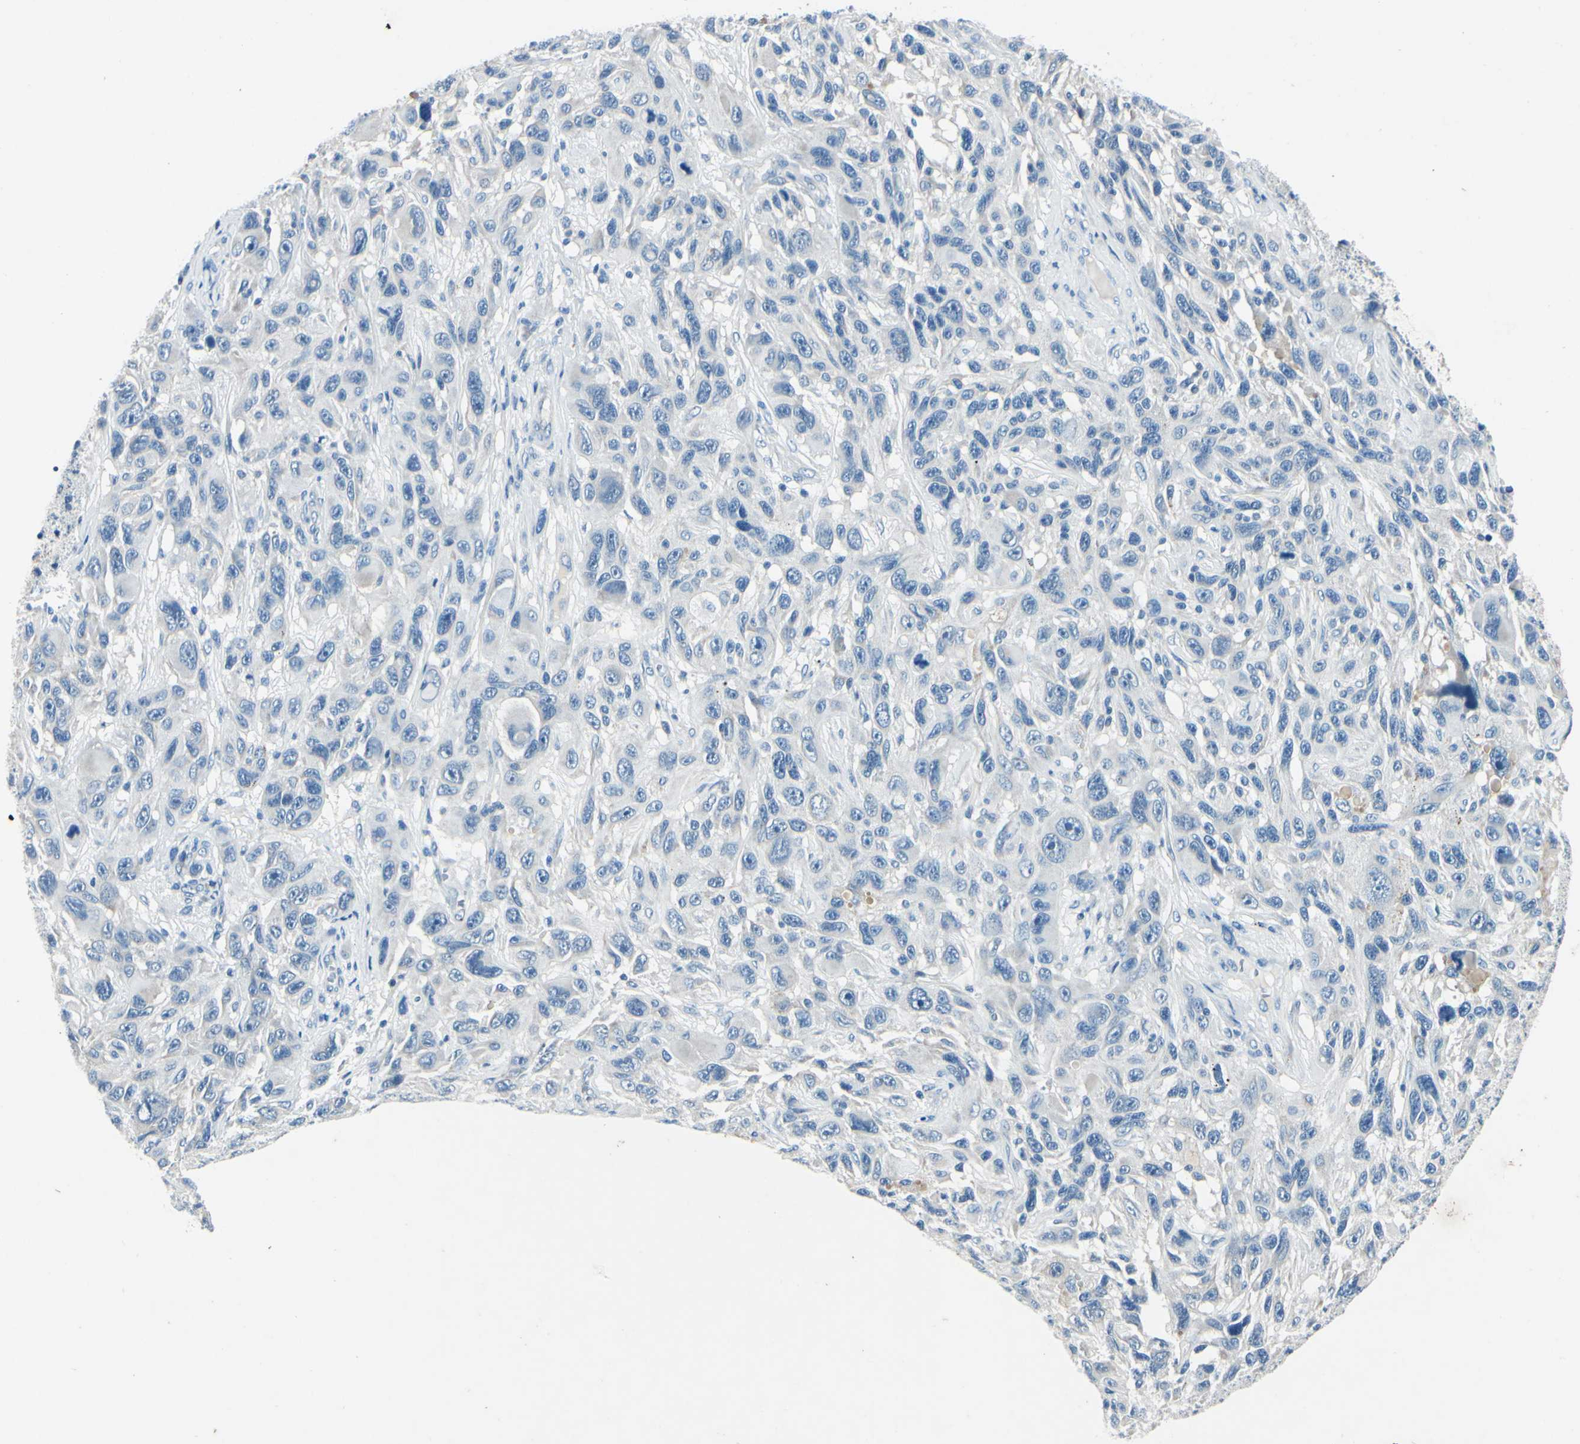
{"staining": {"intensity": "negative", "quantity": "none", "location": "none"}, "tissue": "melanoma", "cell_type": "Tumor cells", "image_type": "cancer", "snomed": [{"axis": "morphology", "description": "Malignant melanoma, NOS"}, {"axis": "topography", "description": "Skin"}], "caption": "DAB immunohistochemical staining of human malignant melanoma shows no significant expression in tumor cells. Nuclei are stained in blue.", "gene": "SNAP91", "patient": {"sex": "male", "age": 53}}